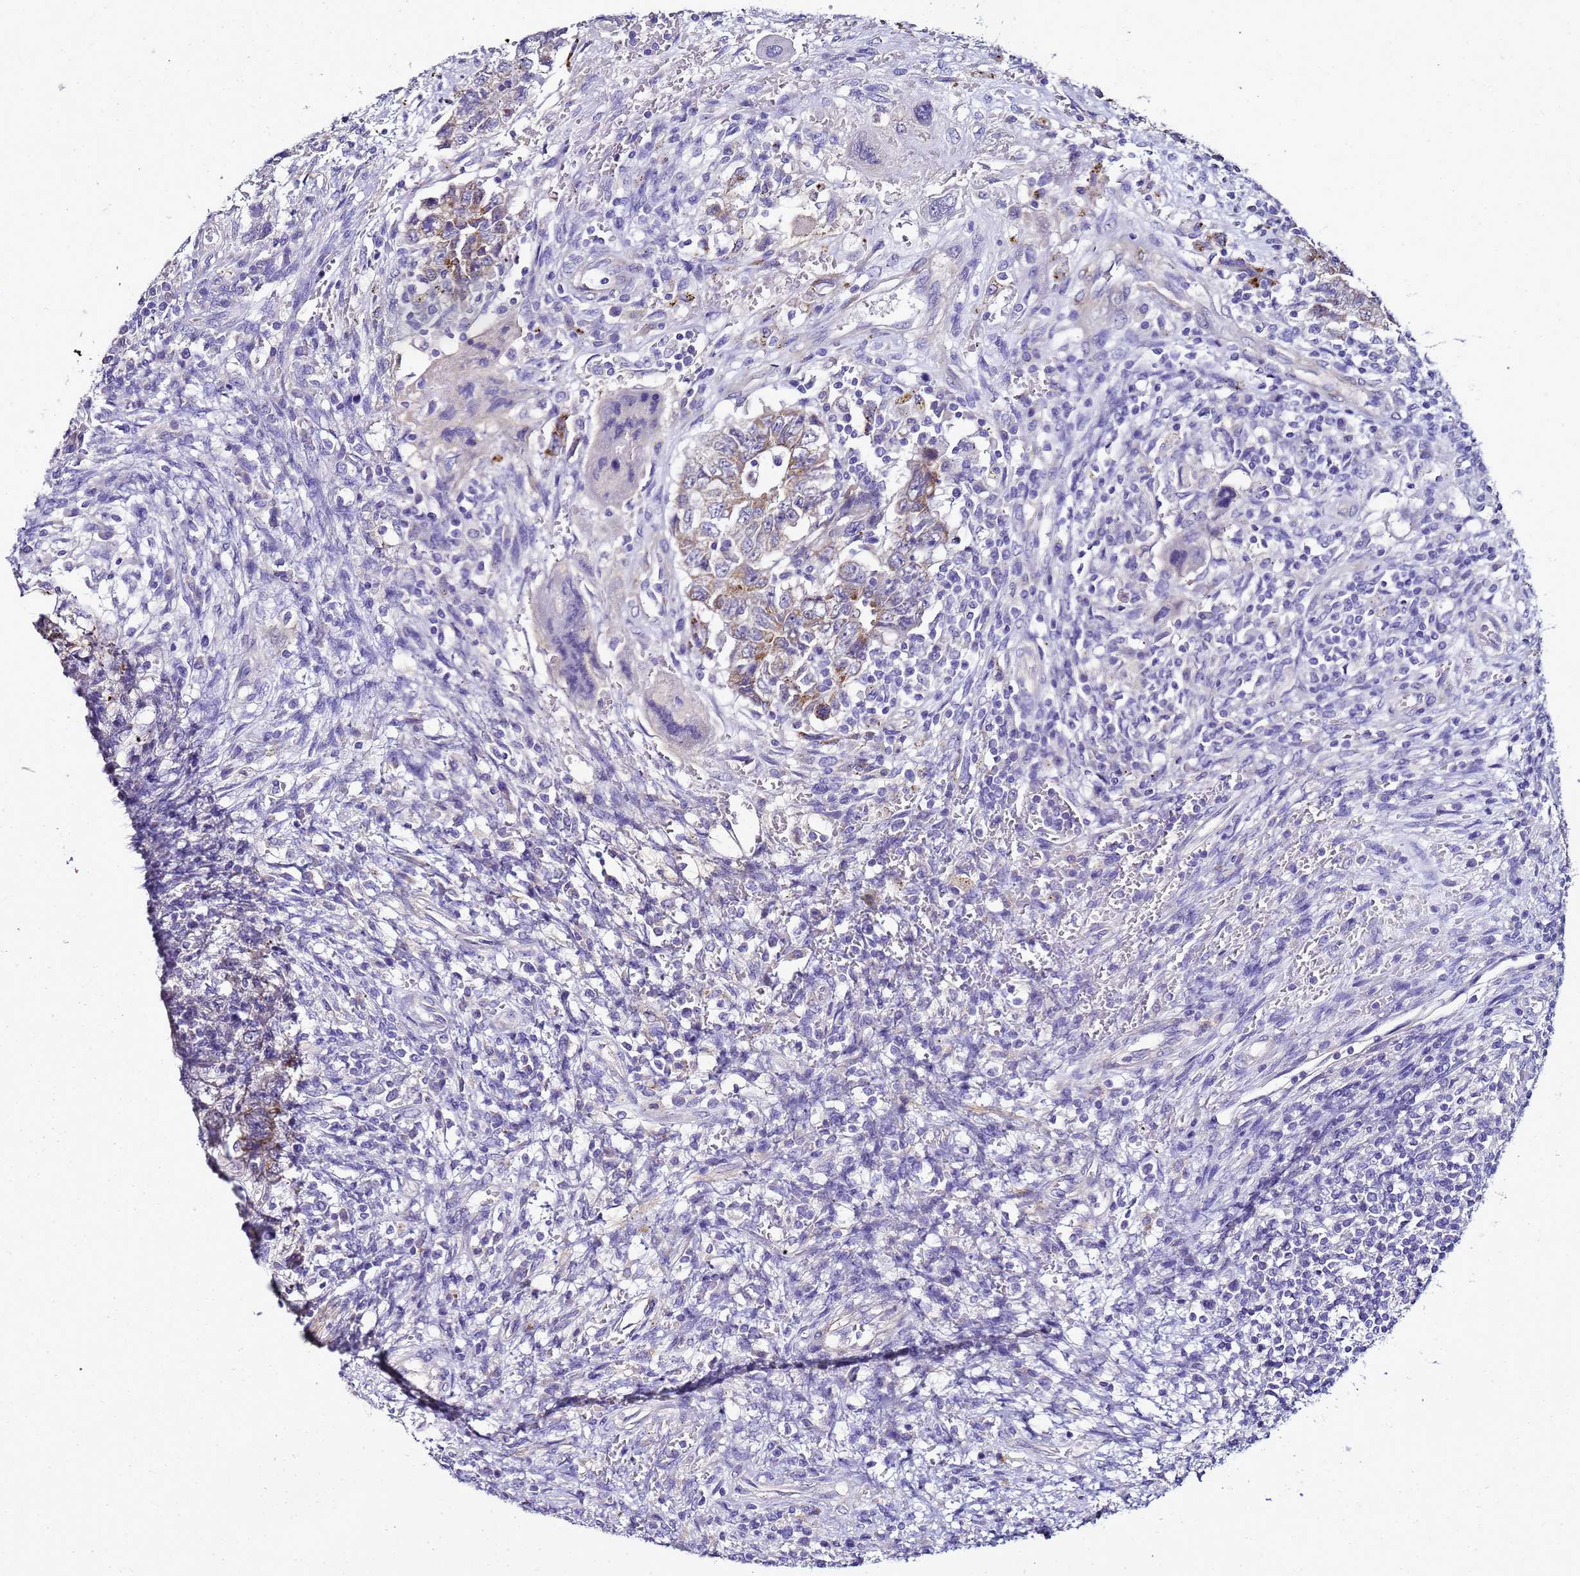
{"staining": {"intensity": "moderate", "quantity": "25%-75%", "location": "cytoplasmic/membranous"}, "tissue": "testis cancer", "cell_type": "Tumor cells", "image_type": "cancer", "snomed": [{"axis": "morphology", "description": "Carcinoma, Embryonal, NOS"}, {"axis": "topography", "description": "Testis"}], "caption": "The micrograph reveals a brown stain indicating the presence of a protein in the cytoplasmic/membranous of tumor cells in testis embryonal carcinoma.", "gene": "FAM166B", "patient": {"sex": "male", "age": 26}}